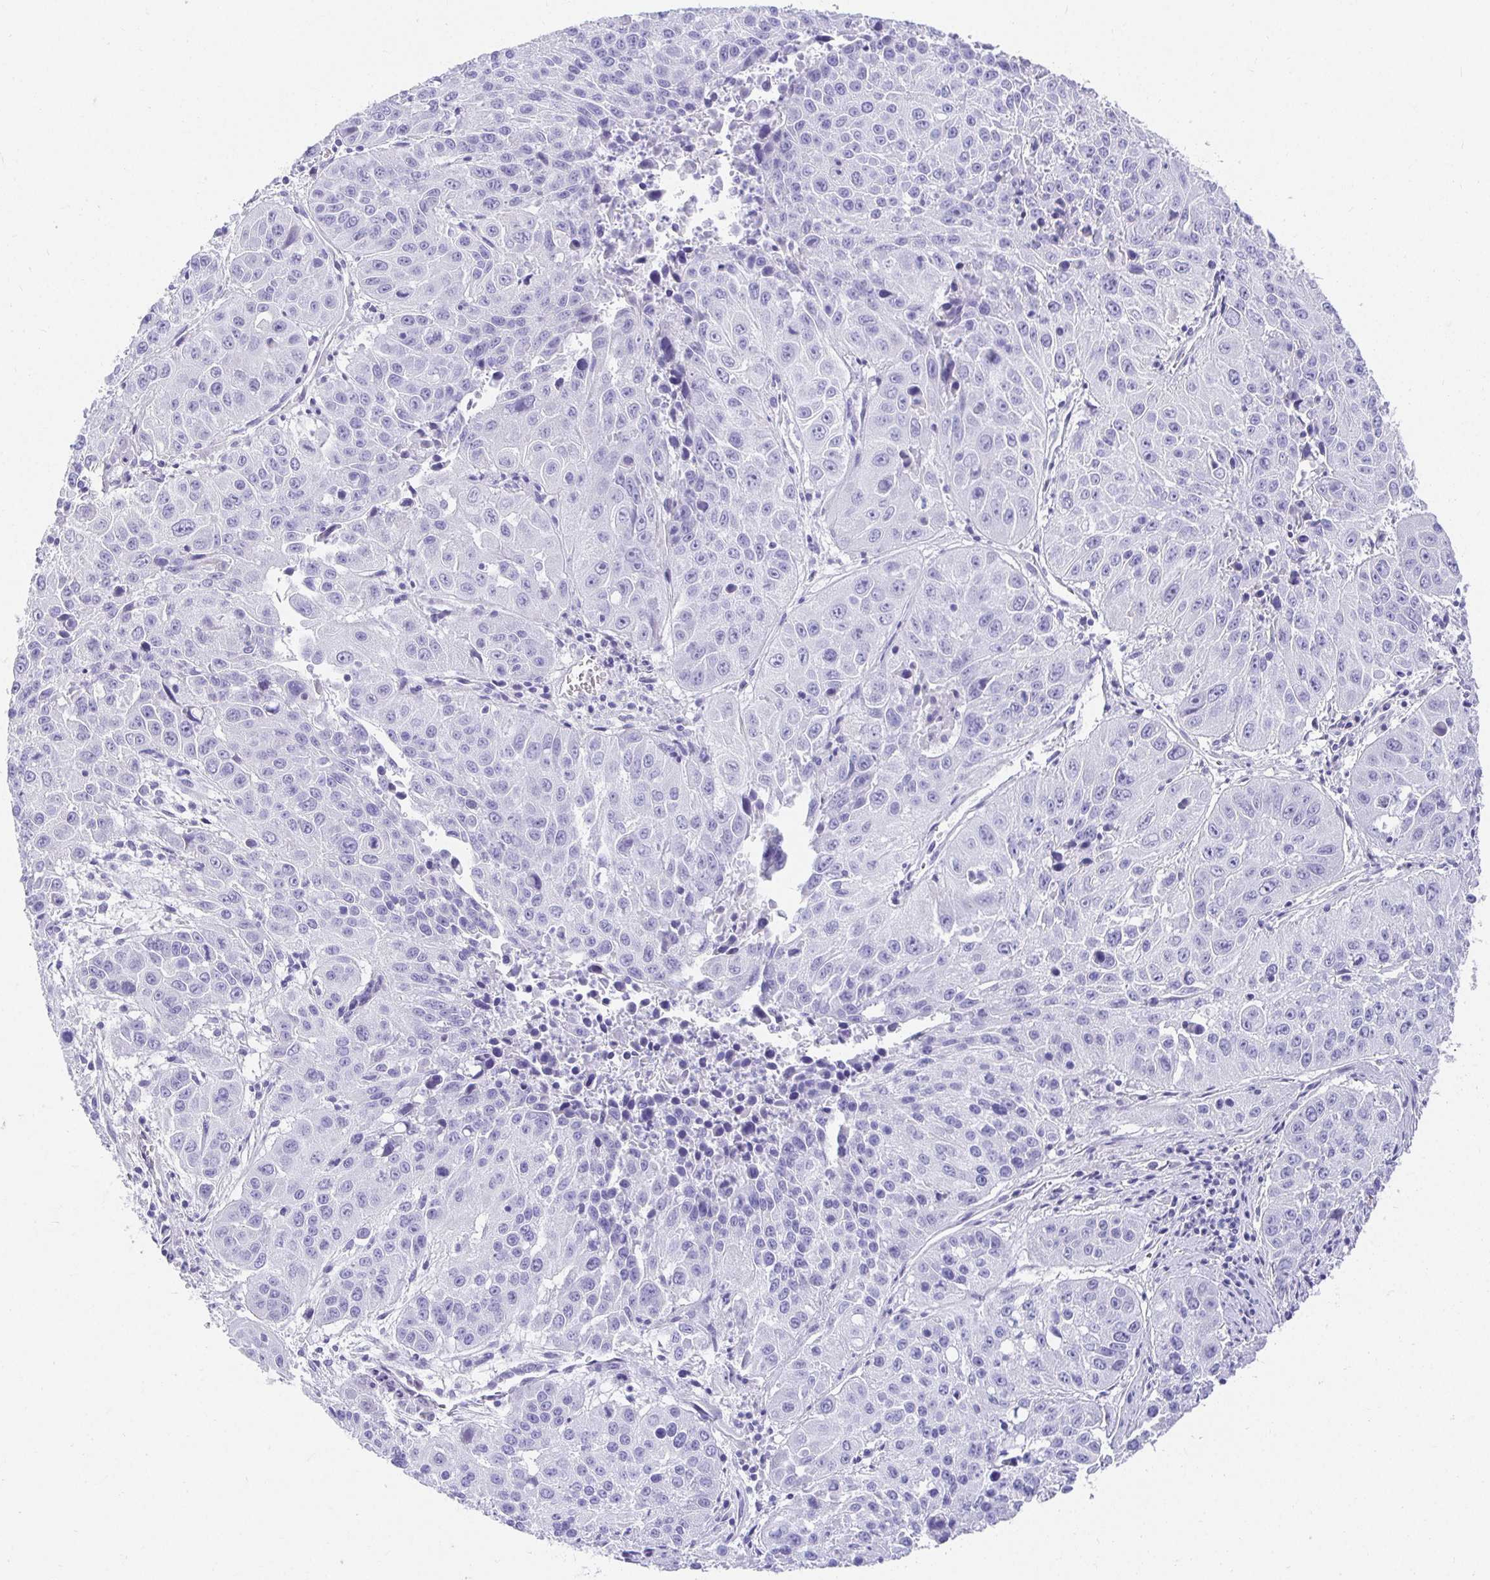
{"staining": {"intensity": "negative", "quantity": "none", "location": "none"}, "tissue": "lung cancer", "cell_type": "Tumor cells", "image_type": "cancer", "snomed": [{"axis": "morphology", "description": "Squamous cell carcinoma, NOS"}, {"axis": "topography", "description": "Lung"}], "caption": "The immunohistochemistry (IHC) photomicrograph has no significant positivity in tumor cells of lung cancer (squamous cell carcinoma) tissue. (Stains: DAB immunohistochemistry with hematoxylin counter stain, Microscopy: brightfield microscopy at high magnification).", "gene": "CHAT", "patient": {"sex": "female", "age": 61}}